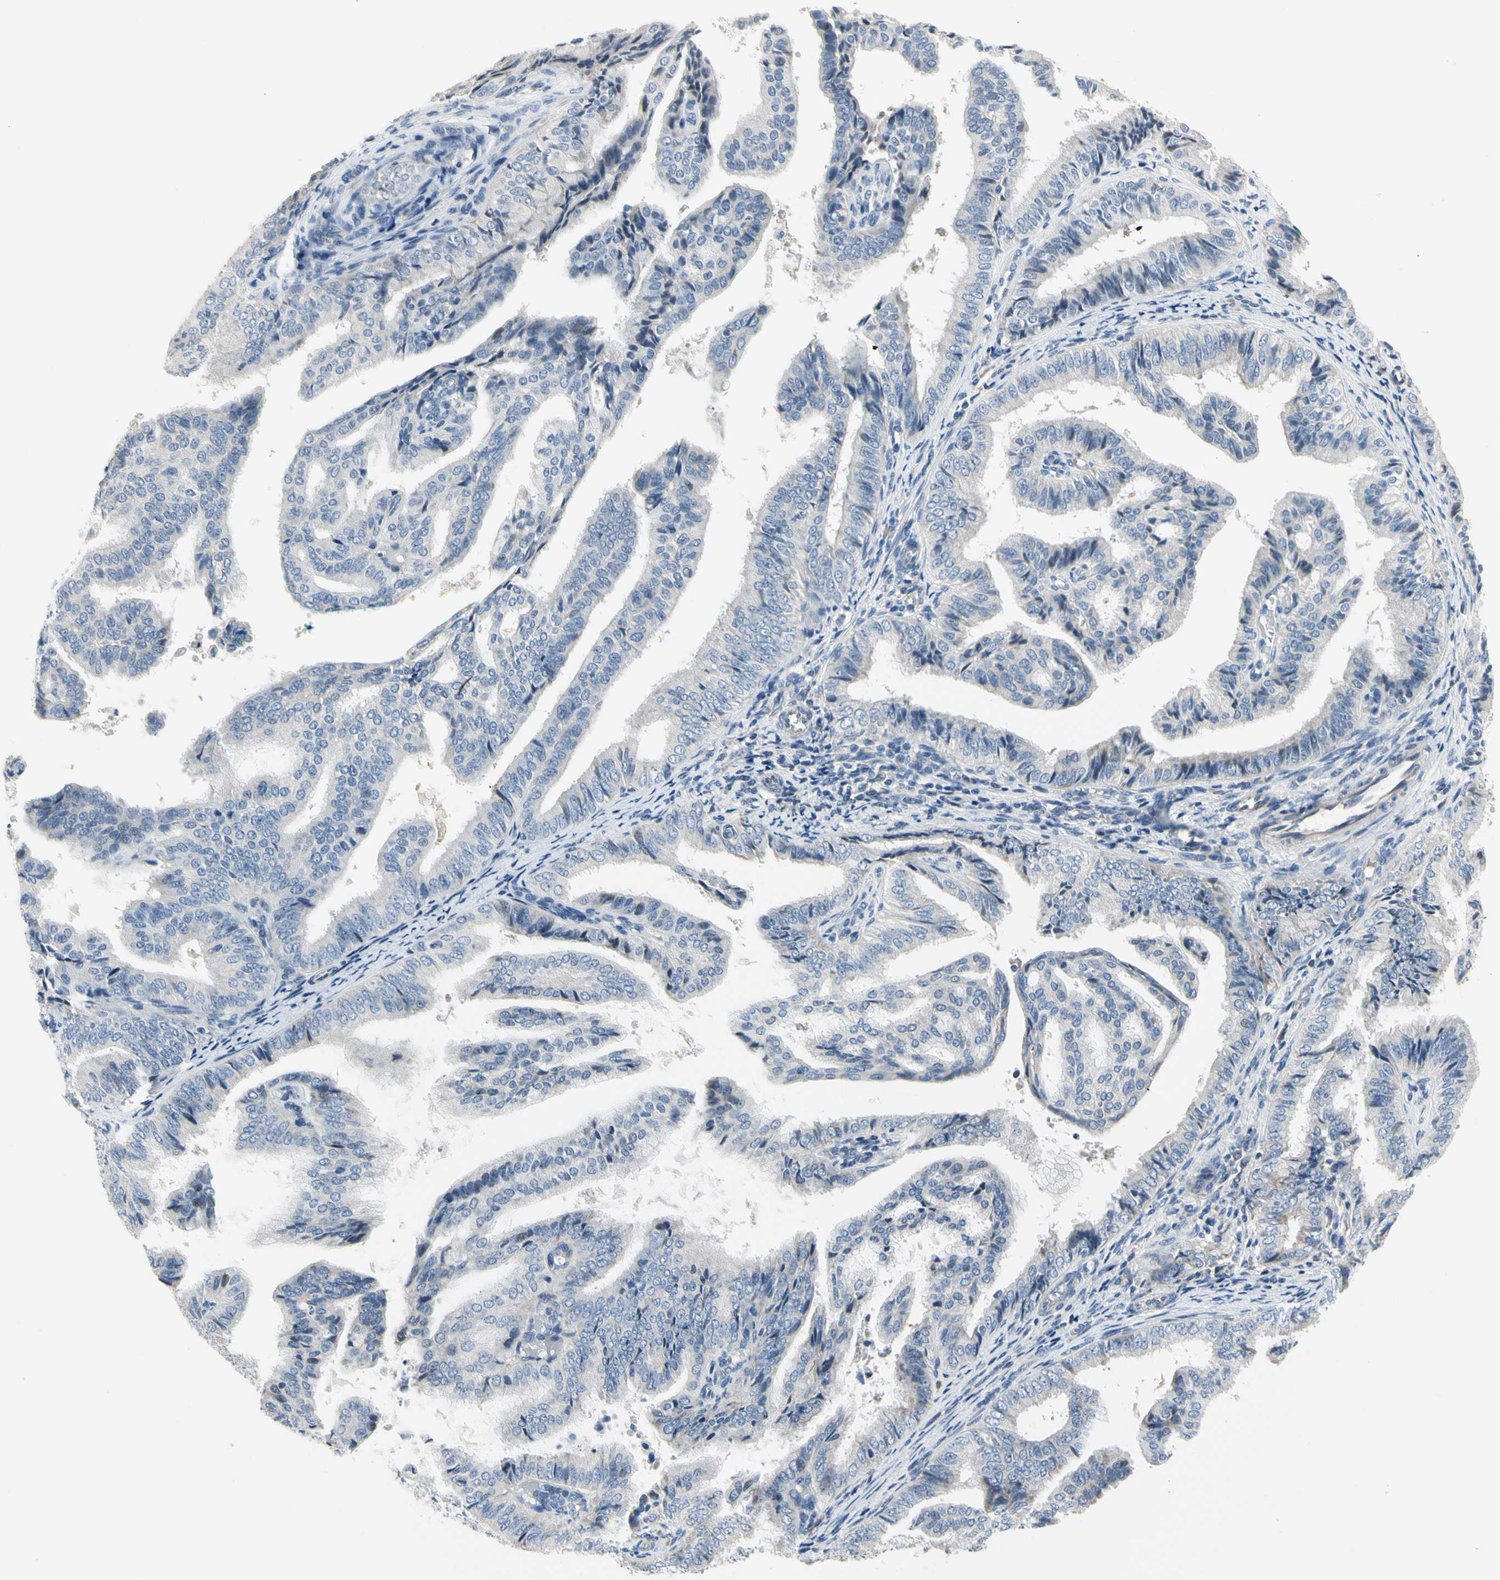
{"staining": {"intensity": "negative", "quantity": "none", "location": "none"}, "tissue": "endometrial cancer", "cell_type": "Tumor cells", "image_type": "cancer", "snomed": [{"axis": "morphology", "description": "Adenocarcinoma, NOS"}, {"axis": "topography", "description": "Endometrium"}], "caption": "Adenocarcinoma (endometrial) was stained to show a protein in brown. There is no significant expression in tumor cells. Nuclei are stained in blue.", "gene": "NFASC", "patient": {"sex": "female", "age": 58}}